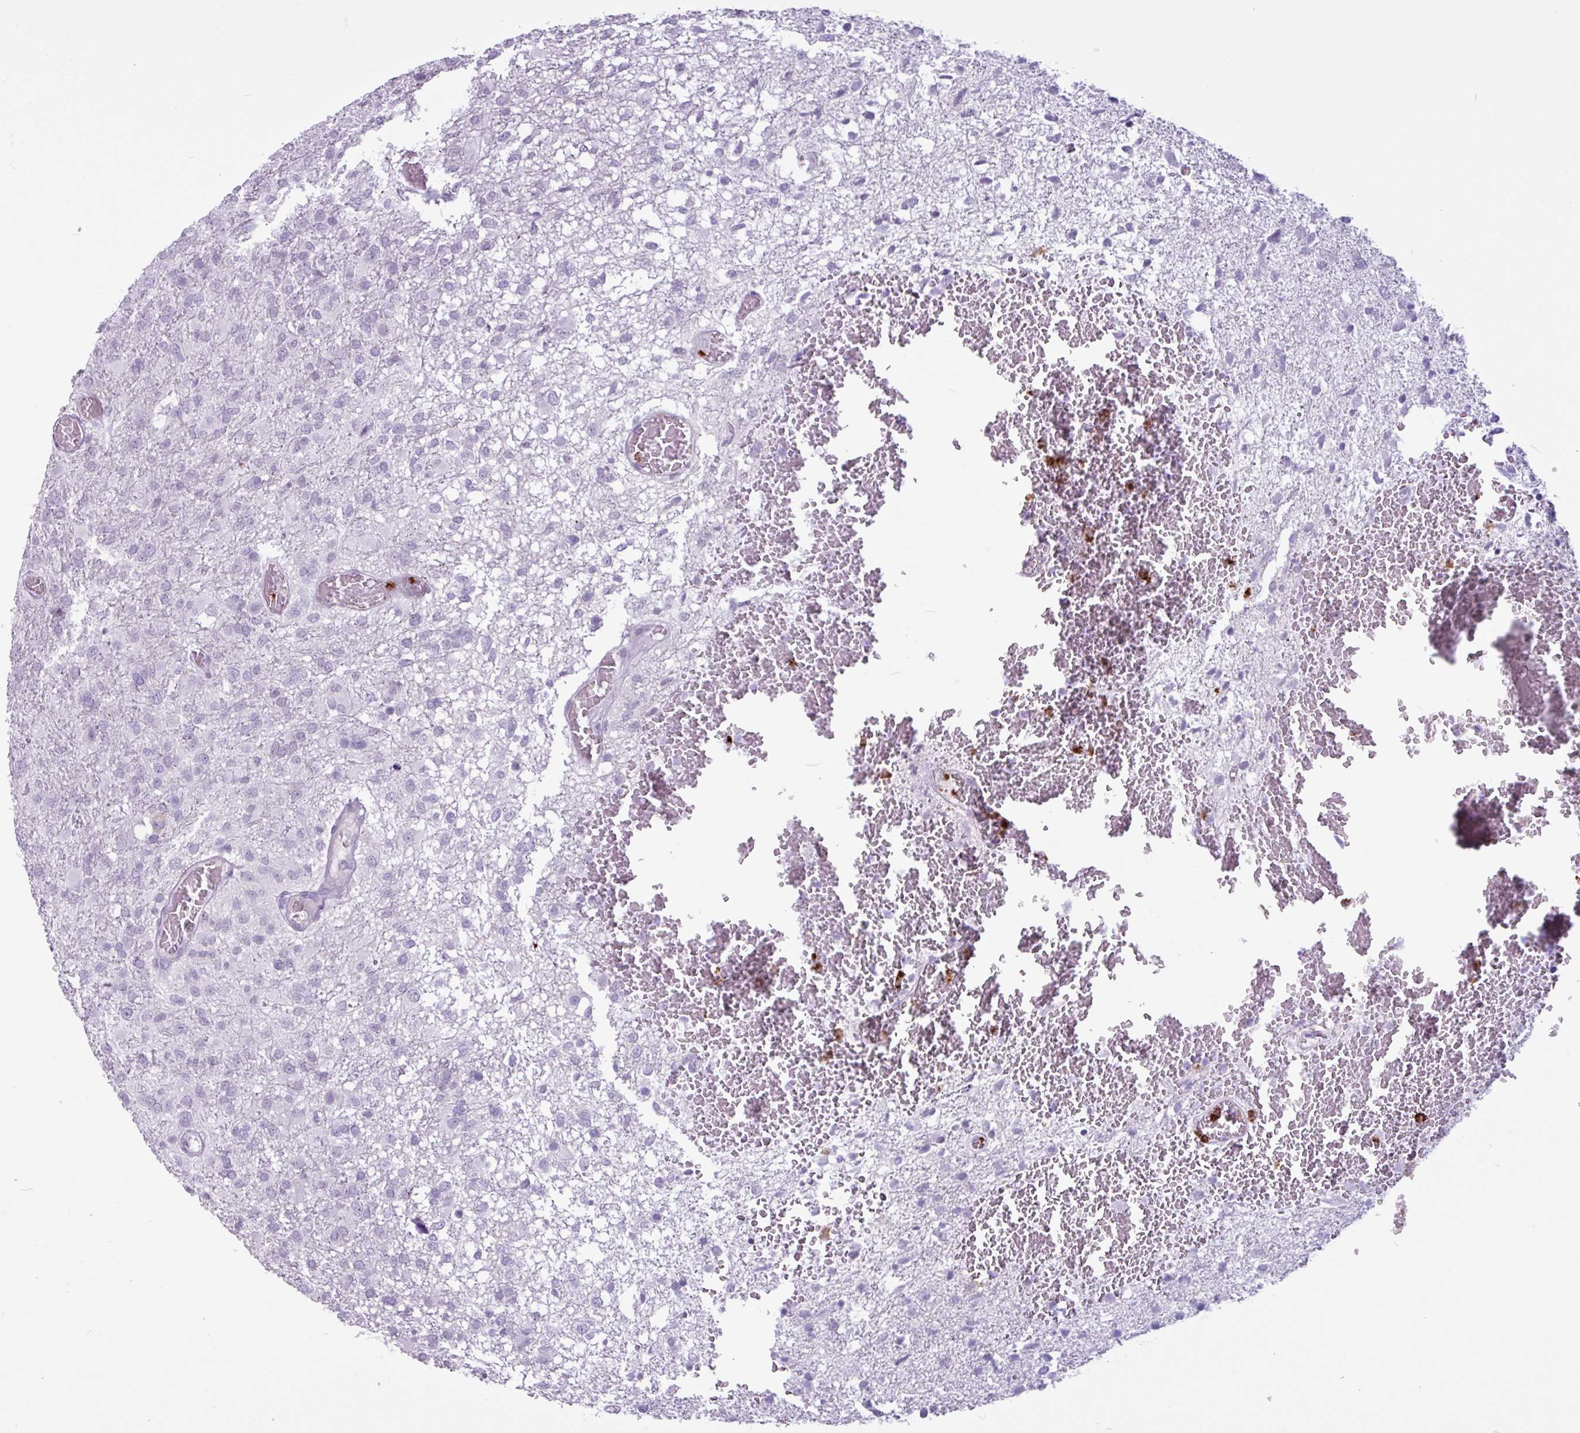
{"staining": {"intensity": "negative", "quantity": "none", "location": "none"}, "tissue": "glioma", "cell_type": "Tumor cells", "image_type": "cancer", "snomed": [{"axis": "morphology", "description": "Glioma, malignant, High grade"}, {"axis": "topography", "description": "Brain"}], "caption": "High magnification brightfield microscopy of glioma stained with DAB (brown) and counterstained with hematoxylin (blue): tumor cells show no significant positivity.", "gene": "TMEM178A", "patient": {"sex": "female", "age": 74}}